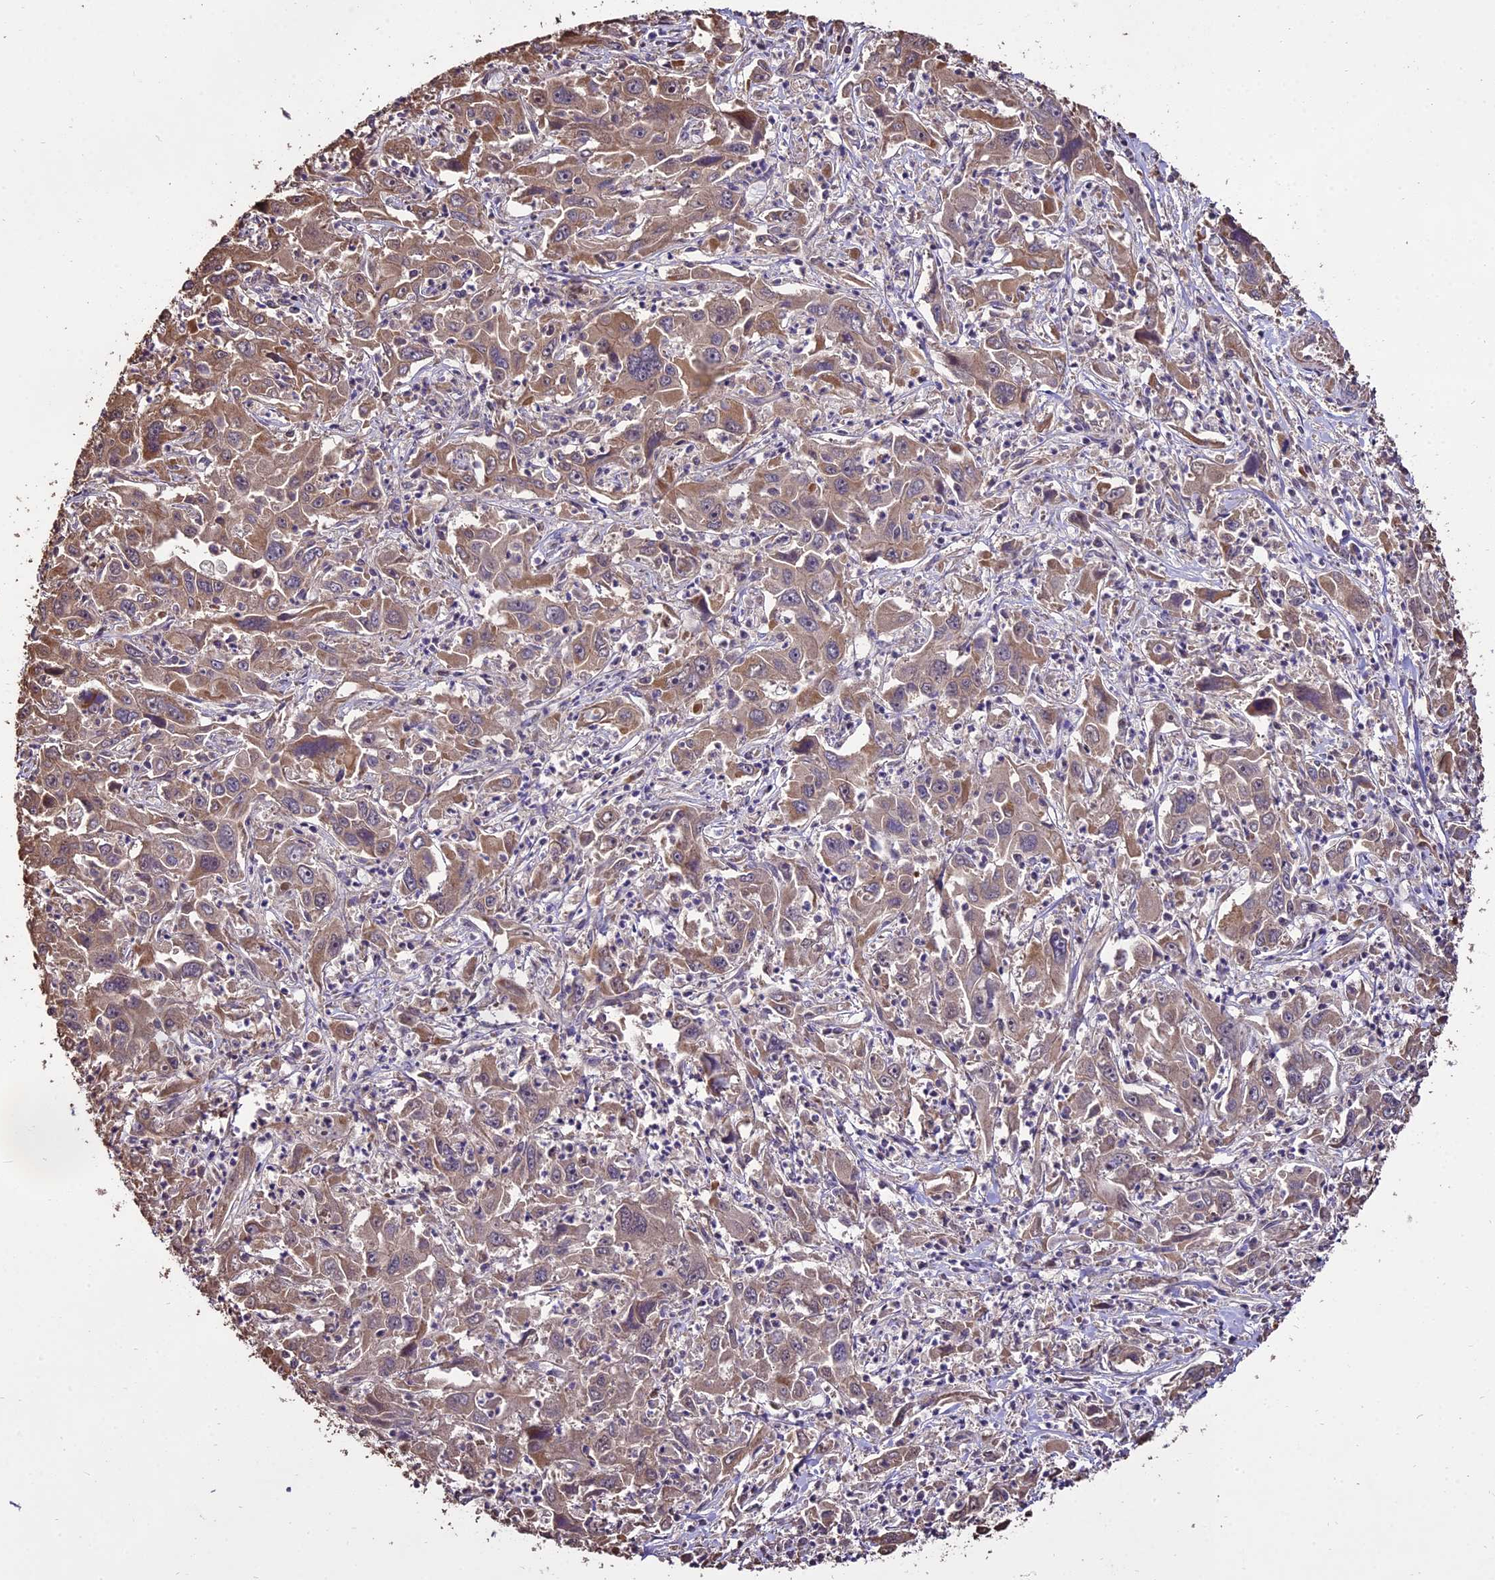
{"staining": {"intensity": "weak", "quantity": ">75%", "location": "cytoplasmic/membranous"}, "tissue": "liver cancer", "cell_type": "Tumor cells", "image_type": "cancer", "snomed": [{"axis": "morphology", "description": "Carcinoma, Hepatocellular, NOS"}, {"axis": "topography", "description": "Liver"}], "caption": "A low amount of weak cytoplasmic/membranous staining is seen in approximately >75% of tumor cells in liver hepatocellular carcinoma tissue.", "gene": "PGPEP1L", "patient": {"sex": "male", "age": 63}}